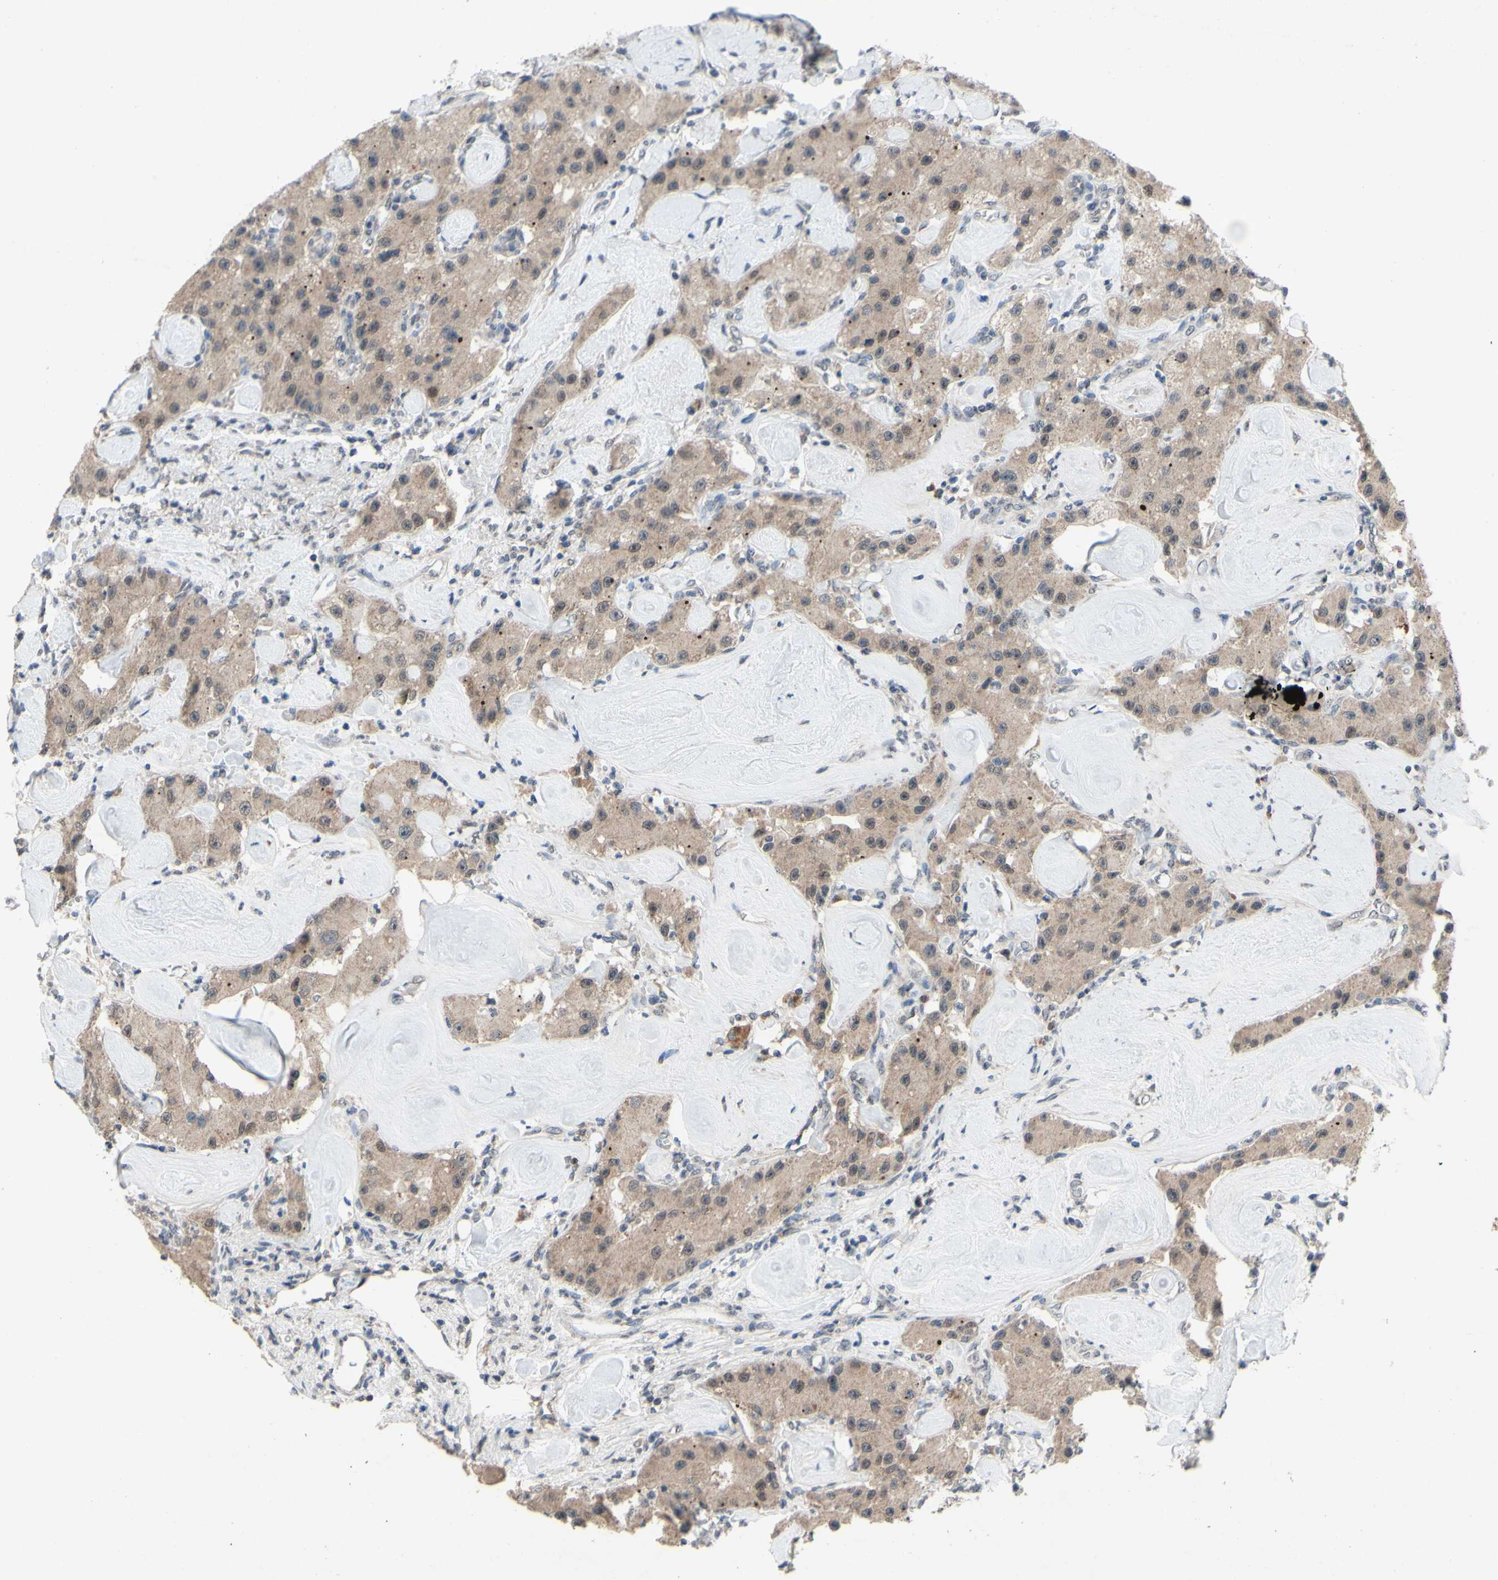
{"staining": {"intensity": "moderate", "quantity": ">75%", "location": "cytoplasmic/membranous"}, "tissue": "carcinoid", "cell_type": "Tumor cells", "image_type": "cancer", "snomed": [{"axis": "morphology", "description": "Carcinoid, malignant, NOS"}, {"axis": "topography", "description": "Pancreas"}], "caption": "Immunohistochemical staining of carcinoid (malignant) displays medium levels of moderate cytoplasmic/membranous staining in approximately >75% of tumor cells. (DAB = brown stain, brightfield microscopy at high magnification).", "gene": "CDCP1", "patient": {"sex": "male", "age": 41}}